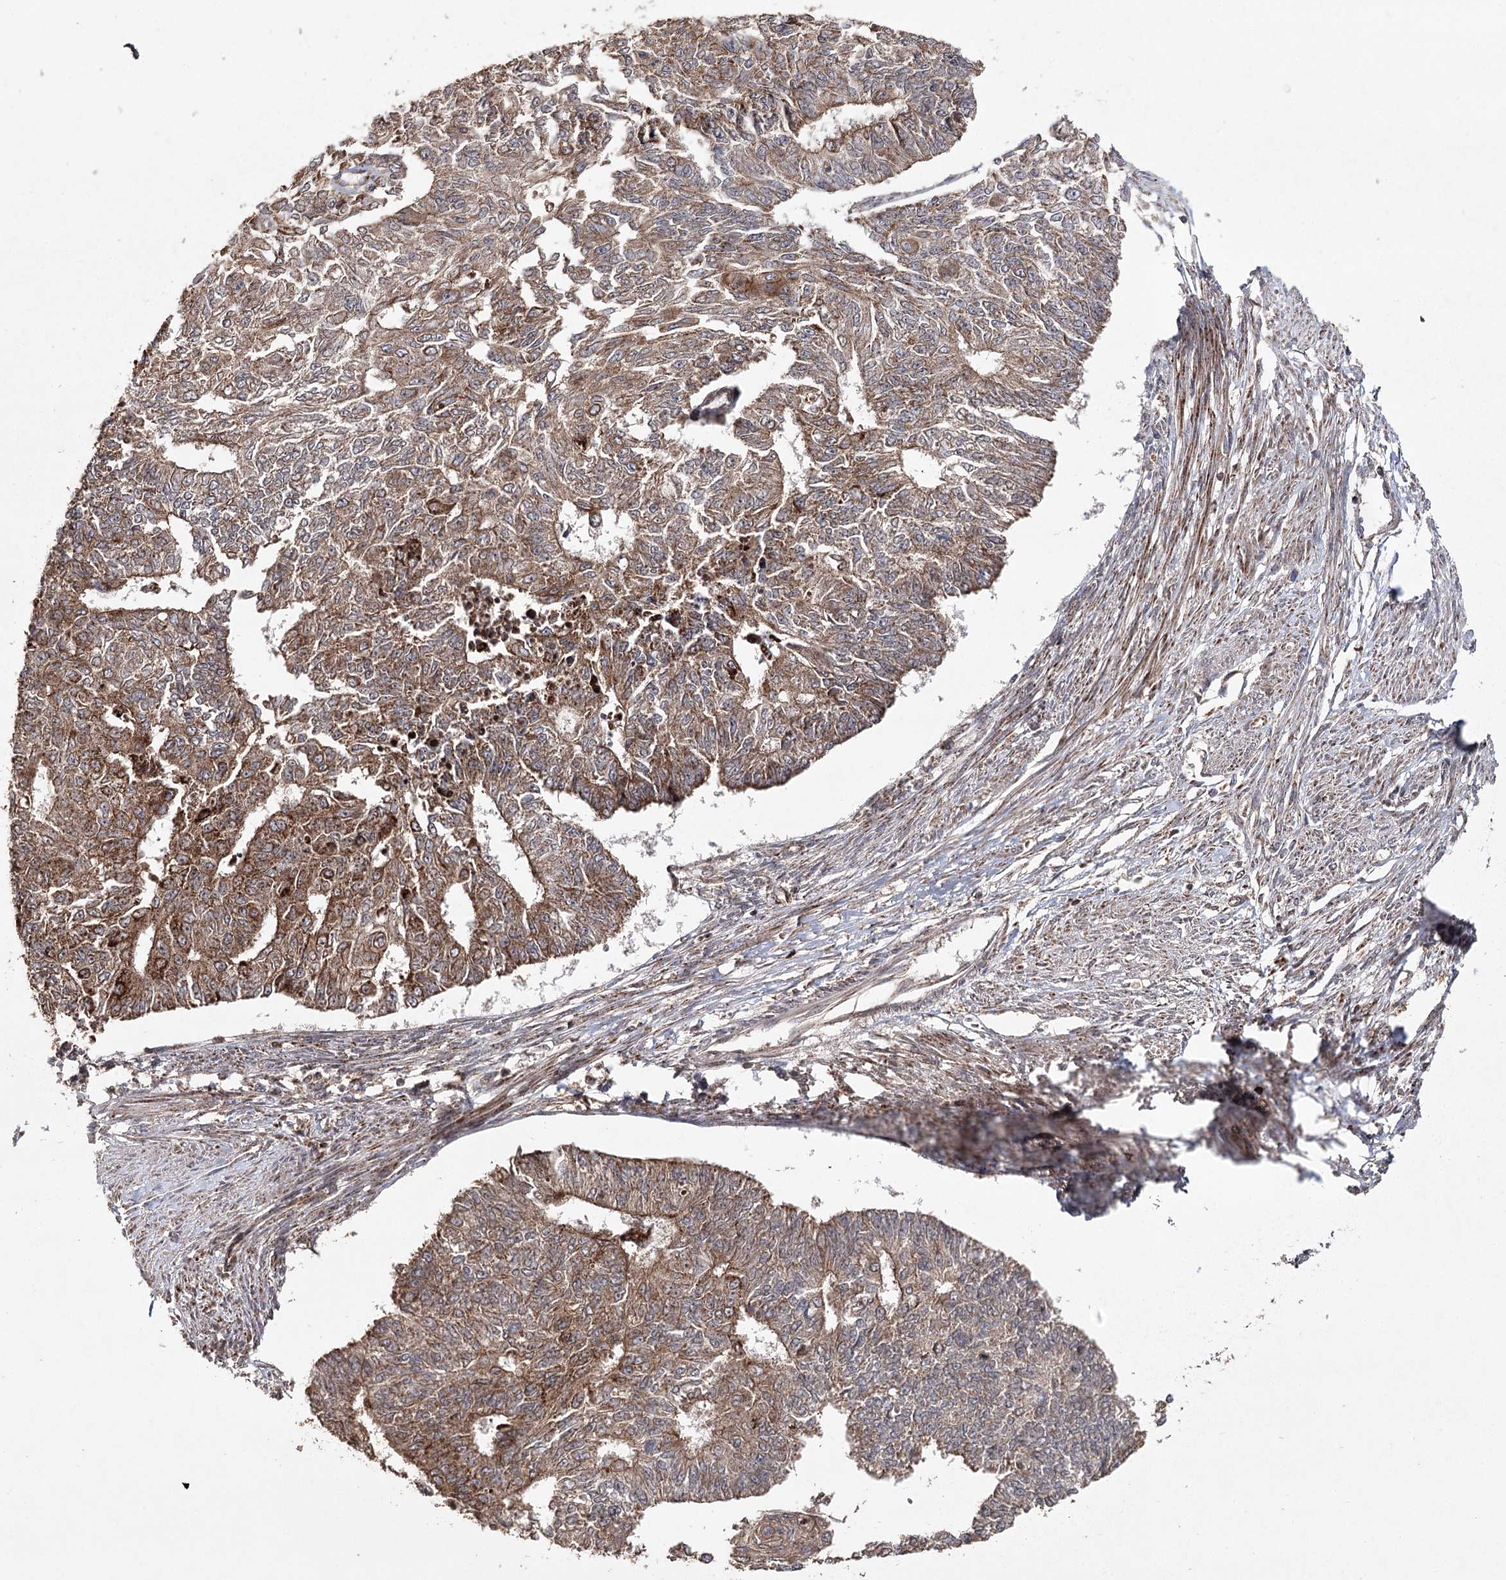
{"staining": {"intensity": "moderate", "quantity": ">75%", "location": "cytoplasmic/membranous"}, "tissue": "endometrial cancer", "cell_type": "Tumor cells", "image_type": "cancer", "snomed": [{"axis": "morphology", "description": "Adenocarcinoma, NOS"}, {"axis": "topography", "description": "Endometrium"}], "caption": "Tumor cells display medium levels of moderate cytoplasmic/membranous expression in approximately >75% of cells in endometrial adenocarcinoma.", "gene": "ZNRF3", "patient": {"sex": "female", "age": 32}}